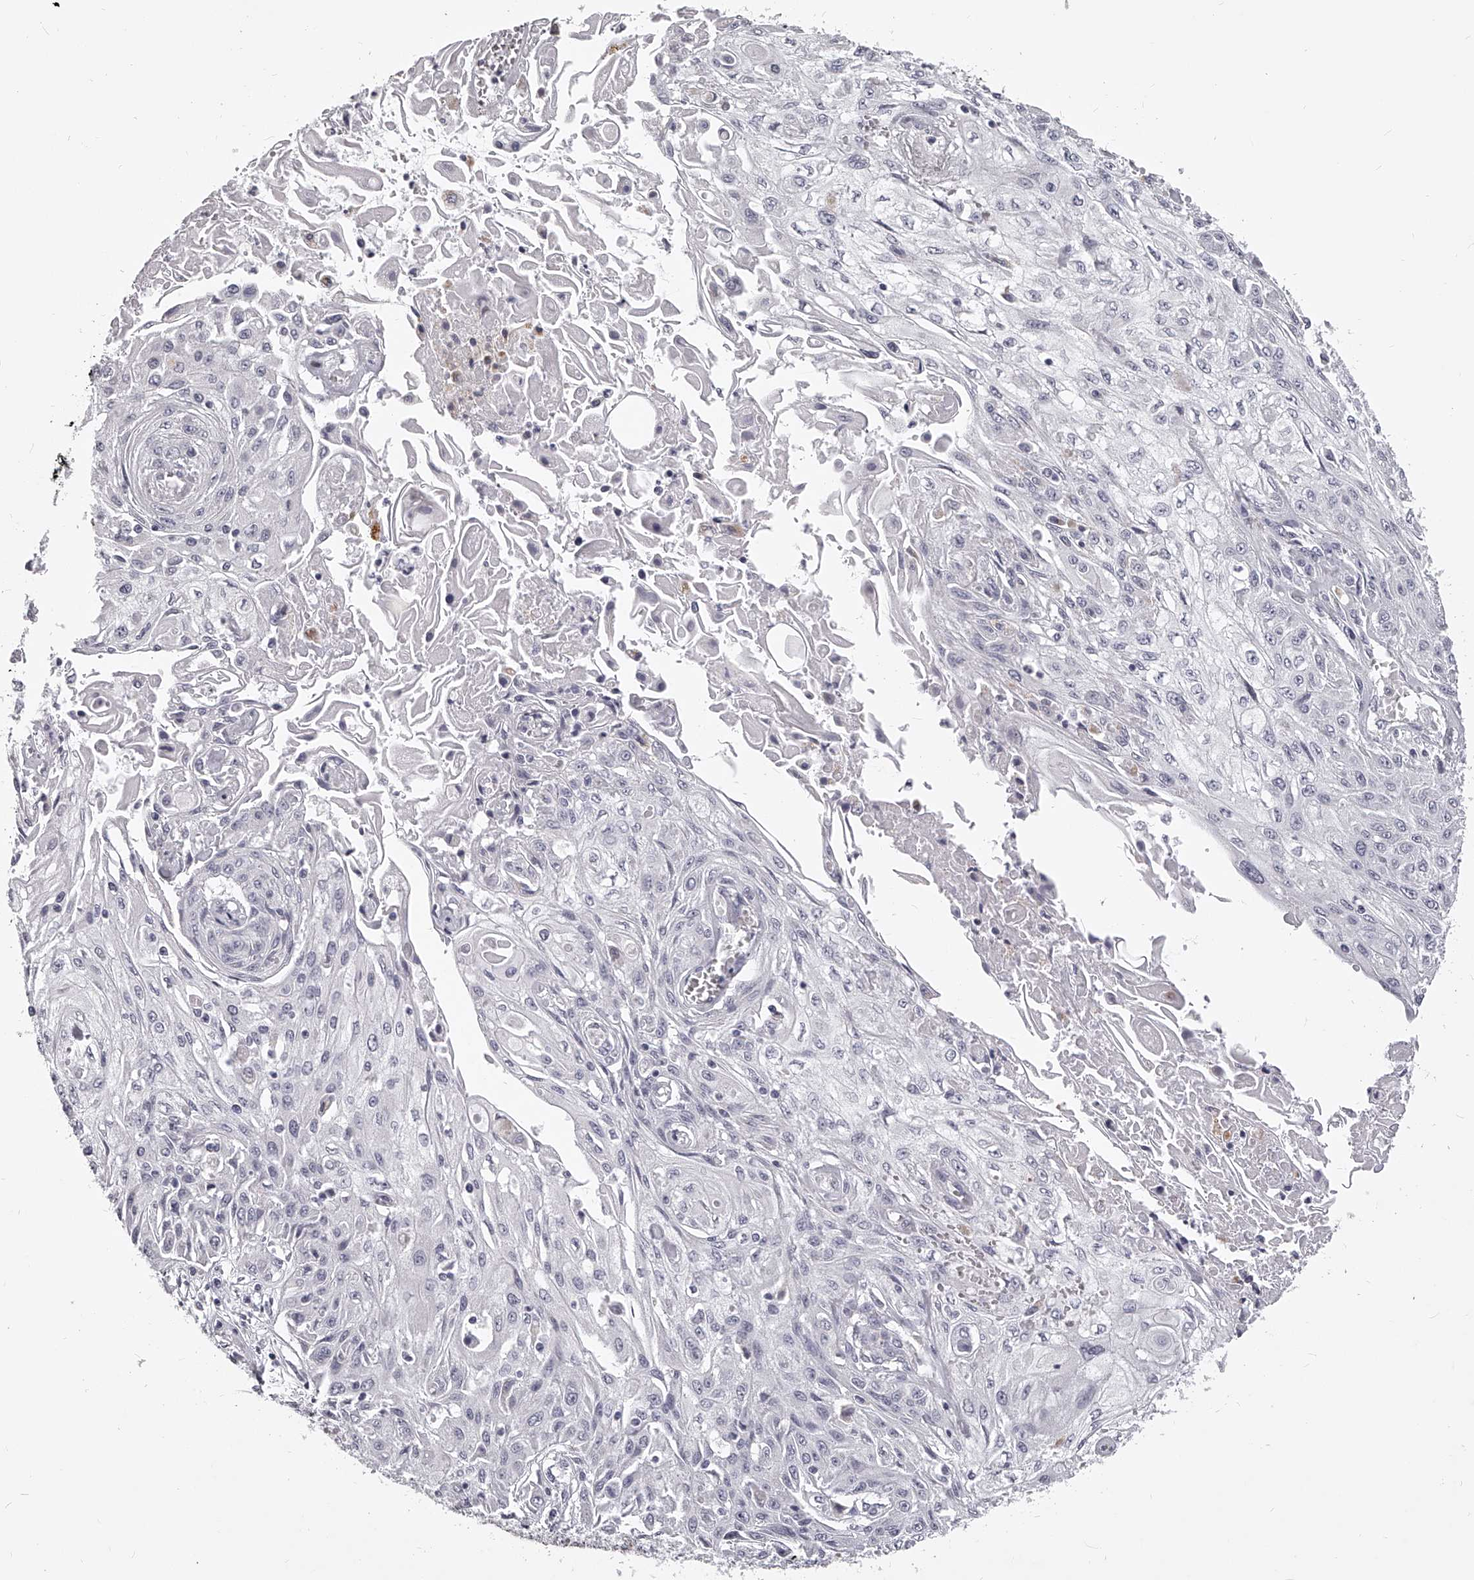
{"staining": {"intensity": "negative", "quantity": "none", "location": "none"}, "tissue": "skin cancer", "cell_type": "Tumor cells", "image_type": "cancer", "snomed": [{"axis": "morphology", "description": "Squamous cell carcinoma, NOS"}, {"axis": "morphology", "description": "Squamous cell carcinoma, metastatic, NOS"}, {"axis": "topography", "description": "Skin"}, {"axis": "topography", "description": "Lymph node"}], "caption": "This histopathology image is of skin squamous cell carcinoma stained with IHC to label a protein in brown with the nuclei are counter-stained blue. There is no positivity in tumor cells.", "gene": "DMRT1", "patient": {"sex": "male", "age": 75}}